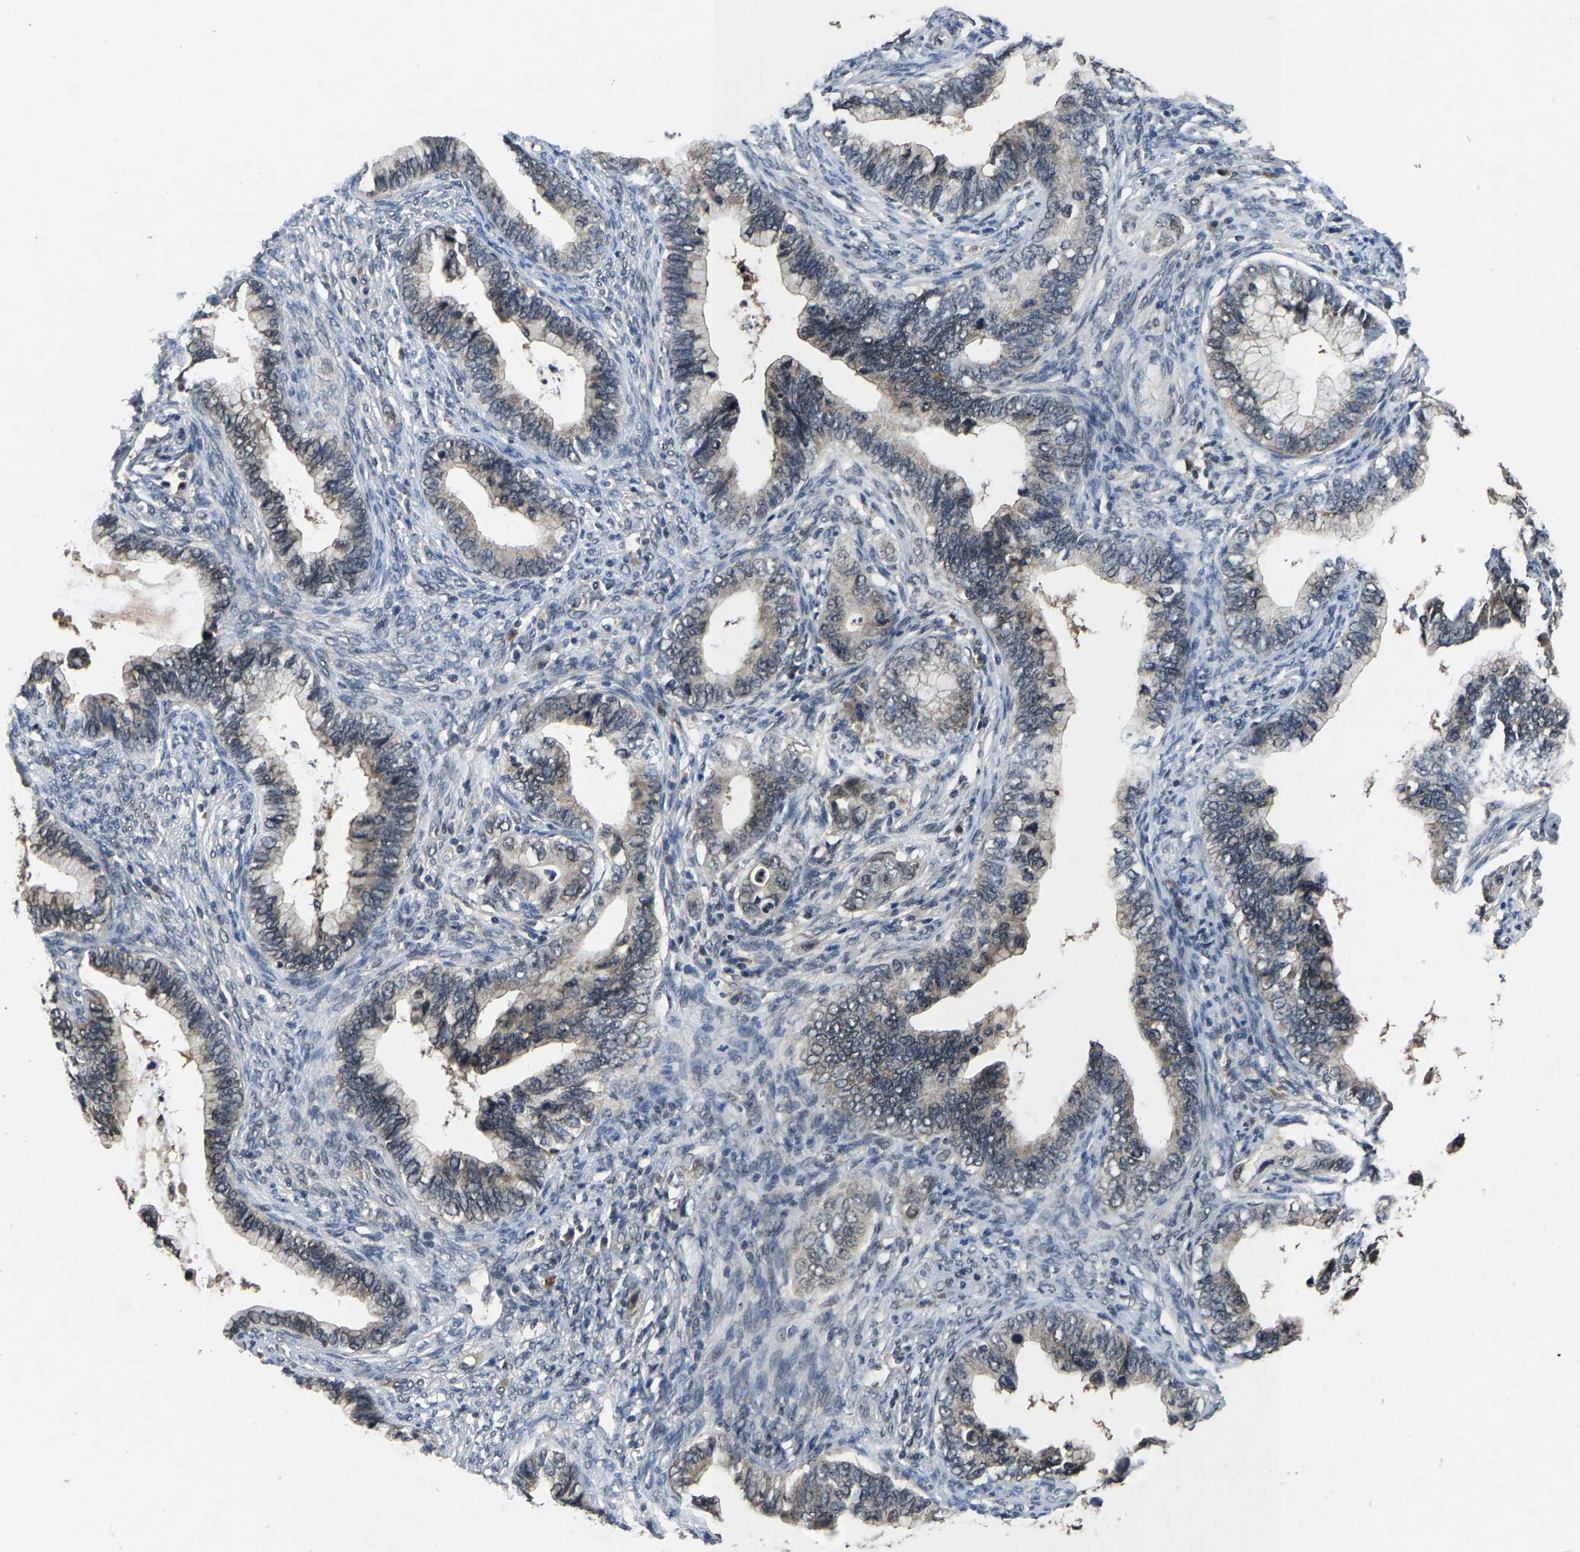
{"staining": {"intensity": "weak", "quantity": "<25%", "location": "cytoplasmic/membranous"}, "tissue": "cervical cancer", "cell_type": "Tumor cells", "image_type": "cancer", "snomed": [{"axis": "morphology", "description": "Adenocarcinoma, NOS"}, {"axis": "topography", "description": "Cervix"}], "caption": "High power microscopy image of an IHC micrograph of cervical cancer, revealing no significant staining in tumor cells. Brightfield microscopy of IHC stained with DAB (brown) and hematoxylin (blue), captured at high magnification.", "gene": "HUWE1", "patient": {"sex": "female", "age": 44}}